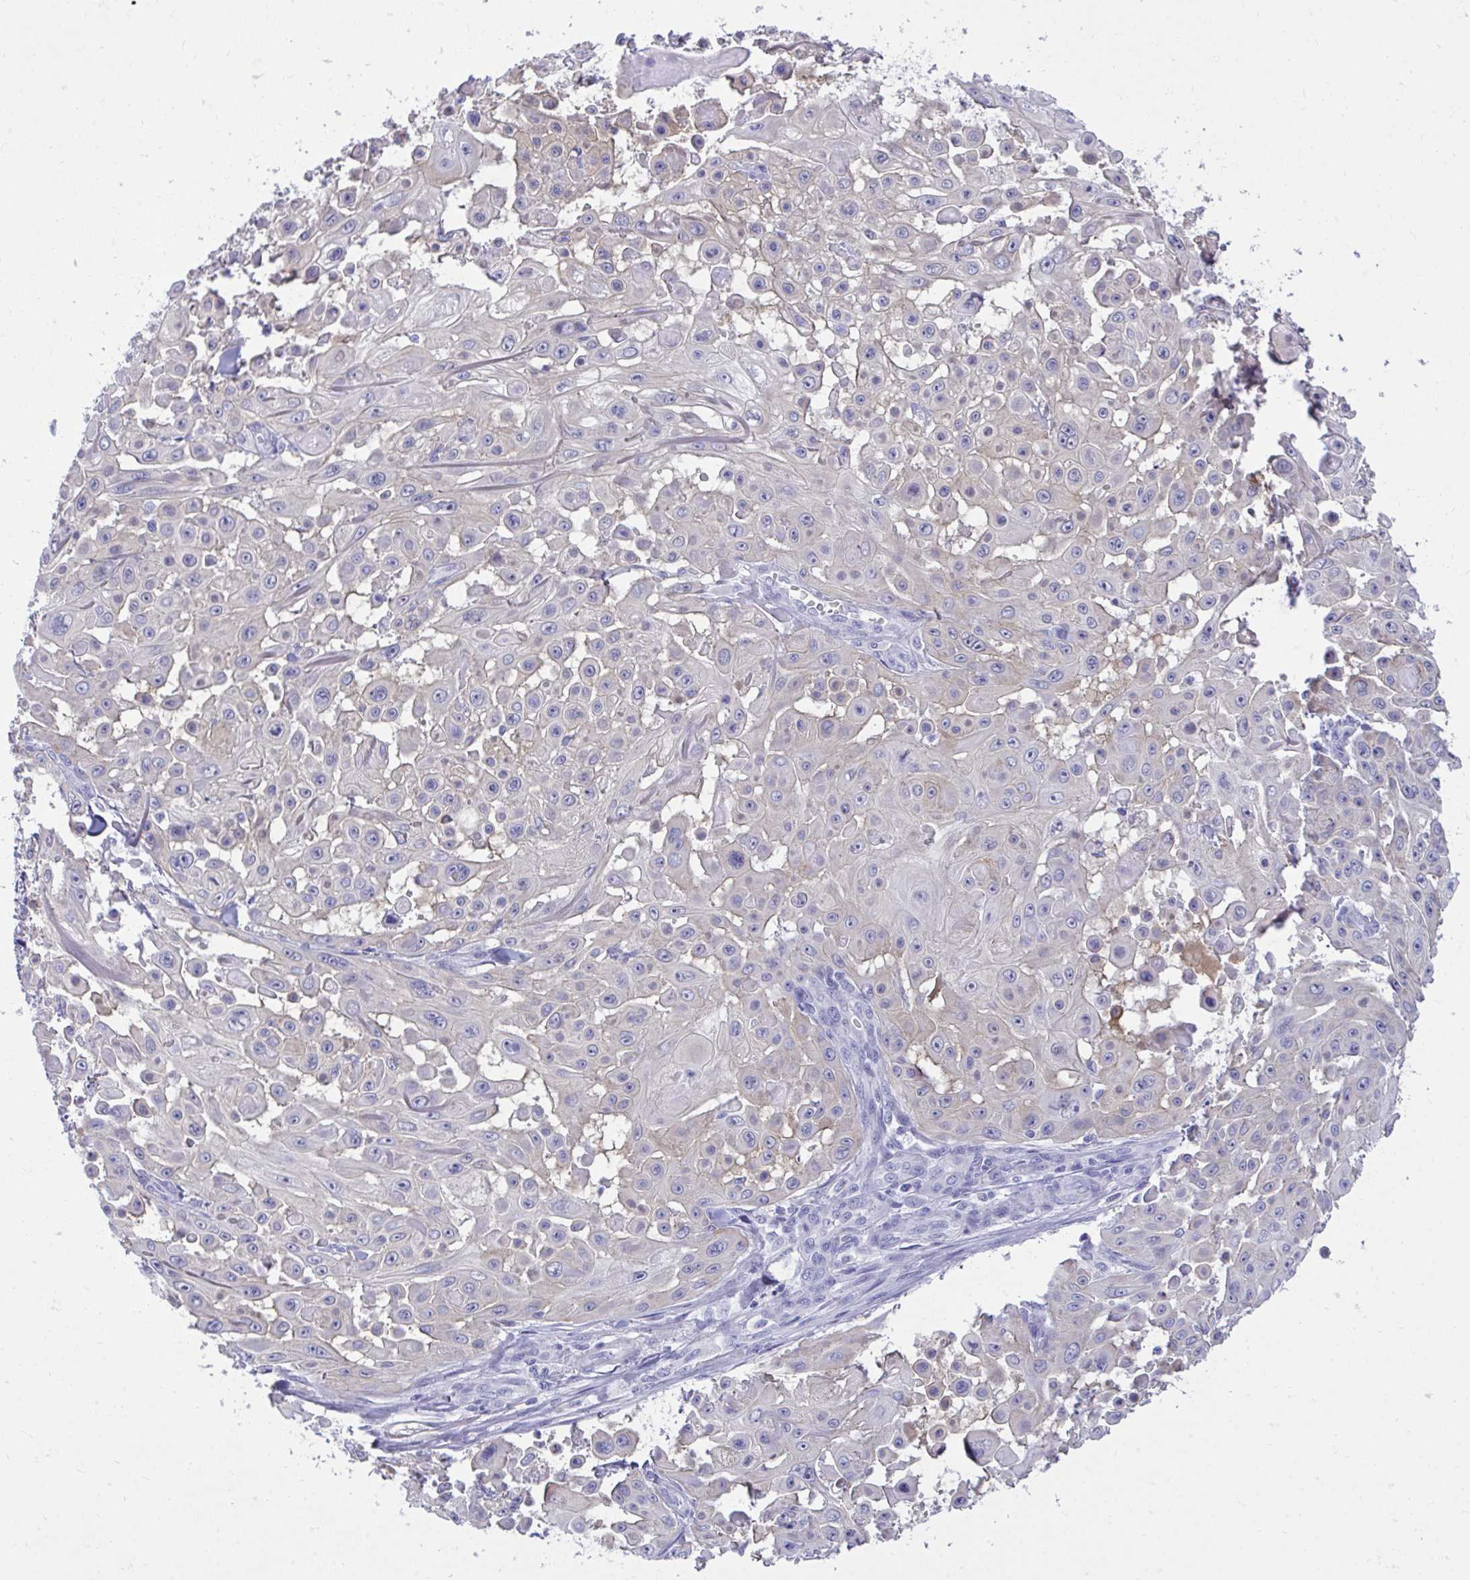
{"staining": {"intensity": "negative", "quantity": "none", "location": "none"}, "tissue": "skin cancer", "cell_type": "Tumor cells", "image_type": "cancer", "snomed": [{"axis": "morphology", "description": "Squamous cell carcinoma, NOS"}, {"axis": "topography", "description": "Skin"}], "caption": "The immunohistochemistry photomicrograph has no significant expression in tumor cells of skin squamous cell carcinoma tissue. (DAB immunohistochemistry with hematoxylin counter stain).", "gene": "PLEKHH1", "patient": {"sex": "male", "age": 91}}